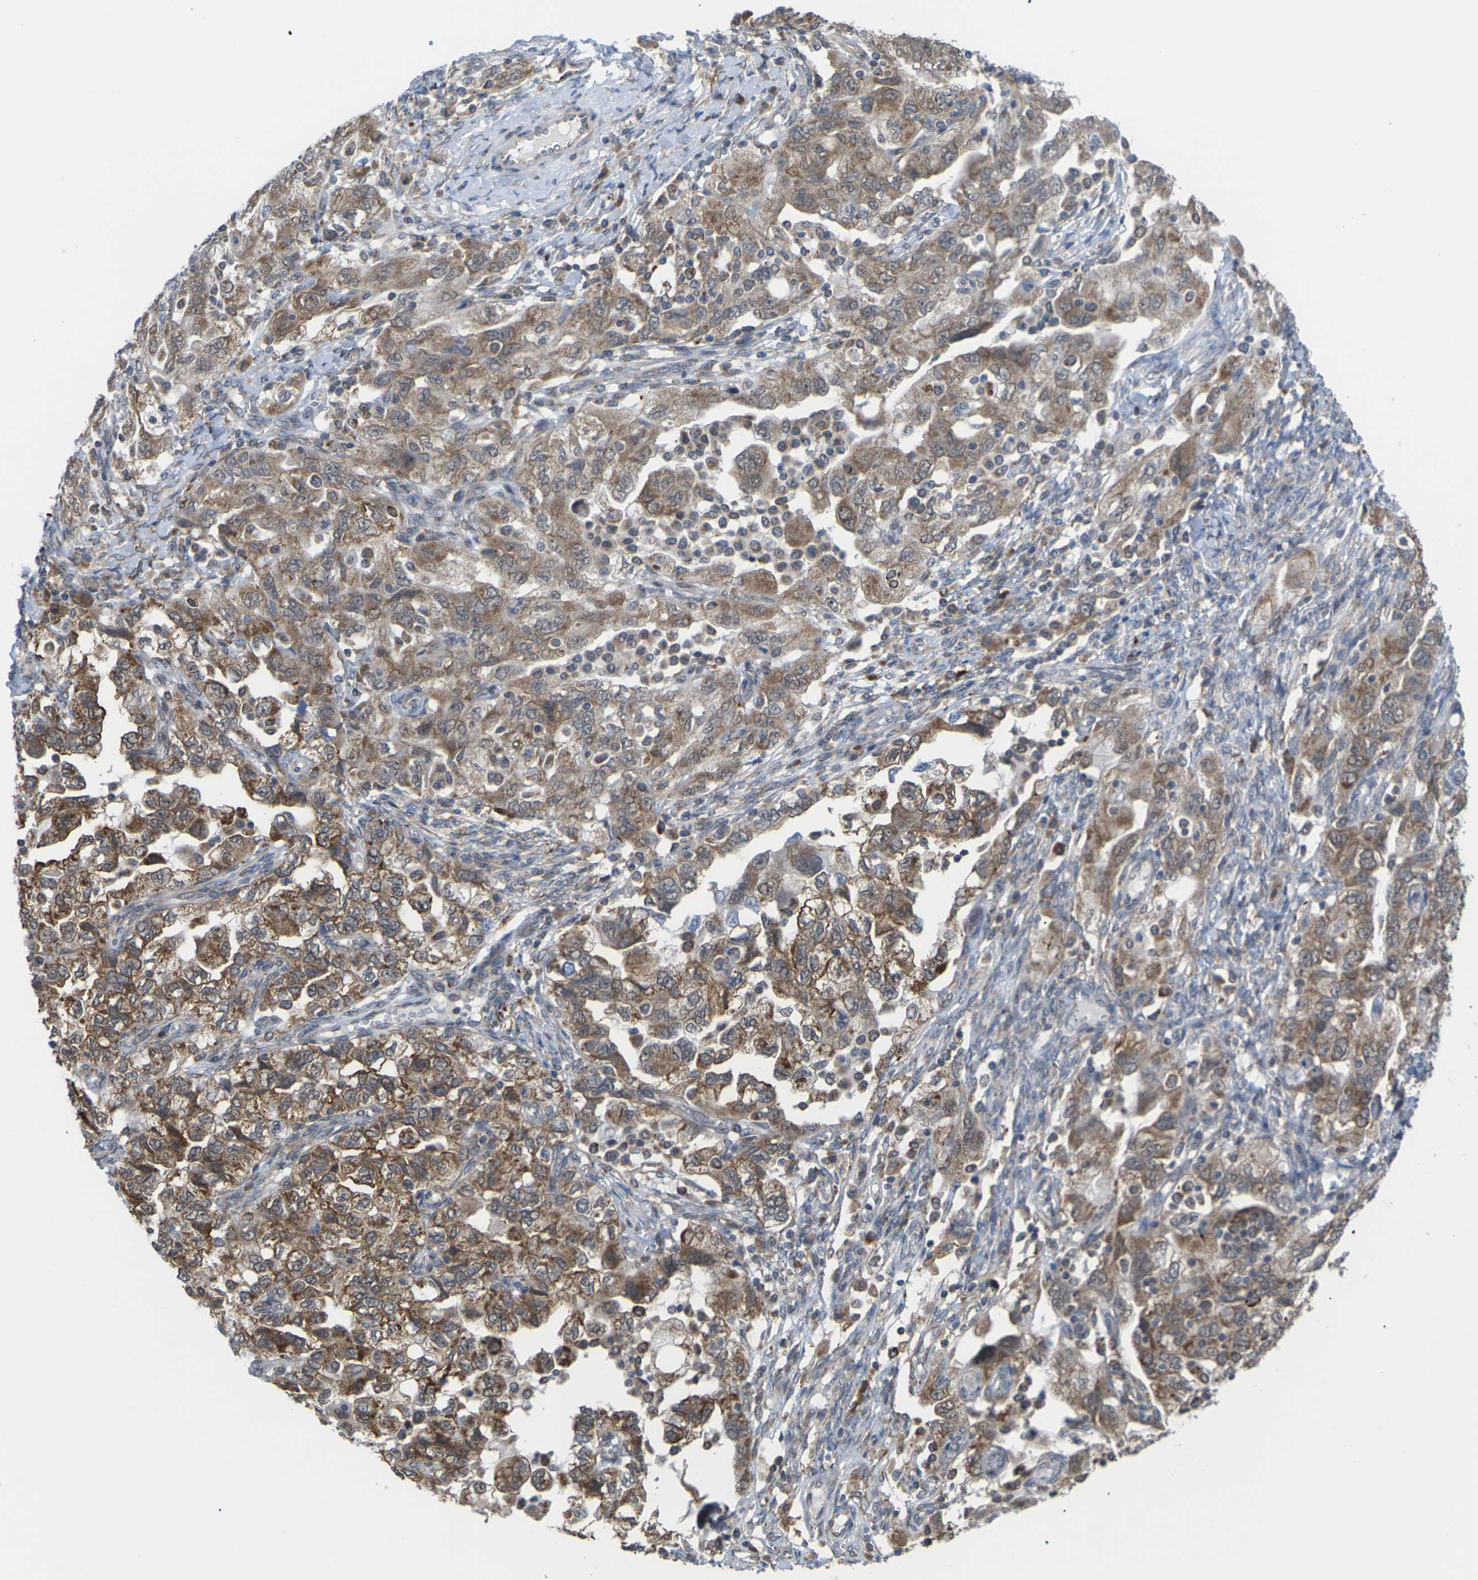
{"staining": {"intensity": "moderate", "quantity": ">75%", "location": "cytoplasmic/membranous"}, "tissue": "ovarian cancer", "cell_type": "Tumor cells", "image_type": "cancer", "snomed": [{"axis": "morphology", "description": "Carcinoma, NOS"}, {"axis": "morphology", "description": "Cystadenocarcinoma, serous, NOS"}, {"axis": "topography", "description": "Ovary"}], "caption": "Ovarian carcinoma tissue demonstrates moderate cytoplasmic/membranous expression in approximately >75% of tumor cells", "gene": "PDZK1IP1", "patient": {"sex": "female", "age": 69}}